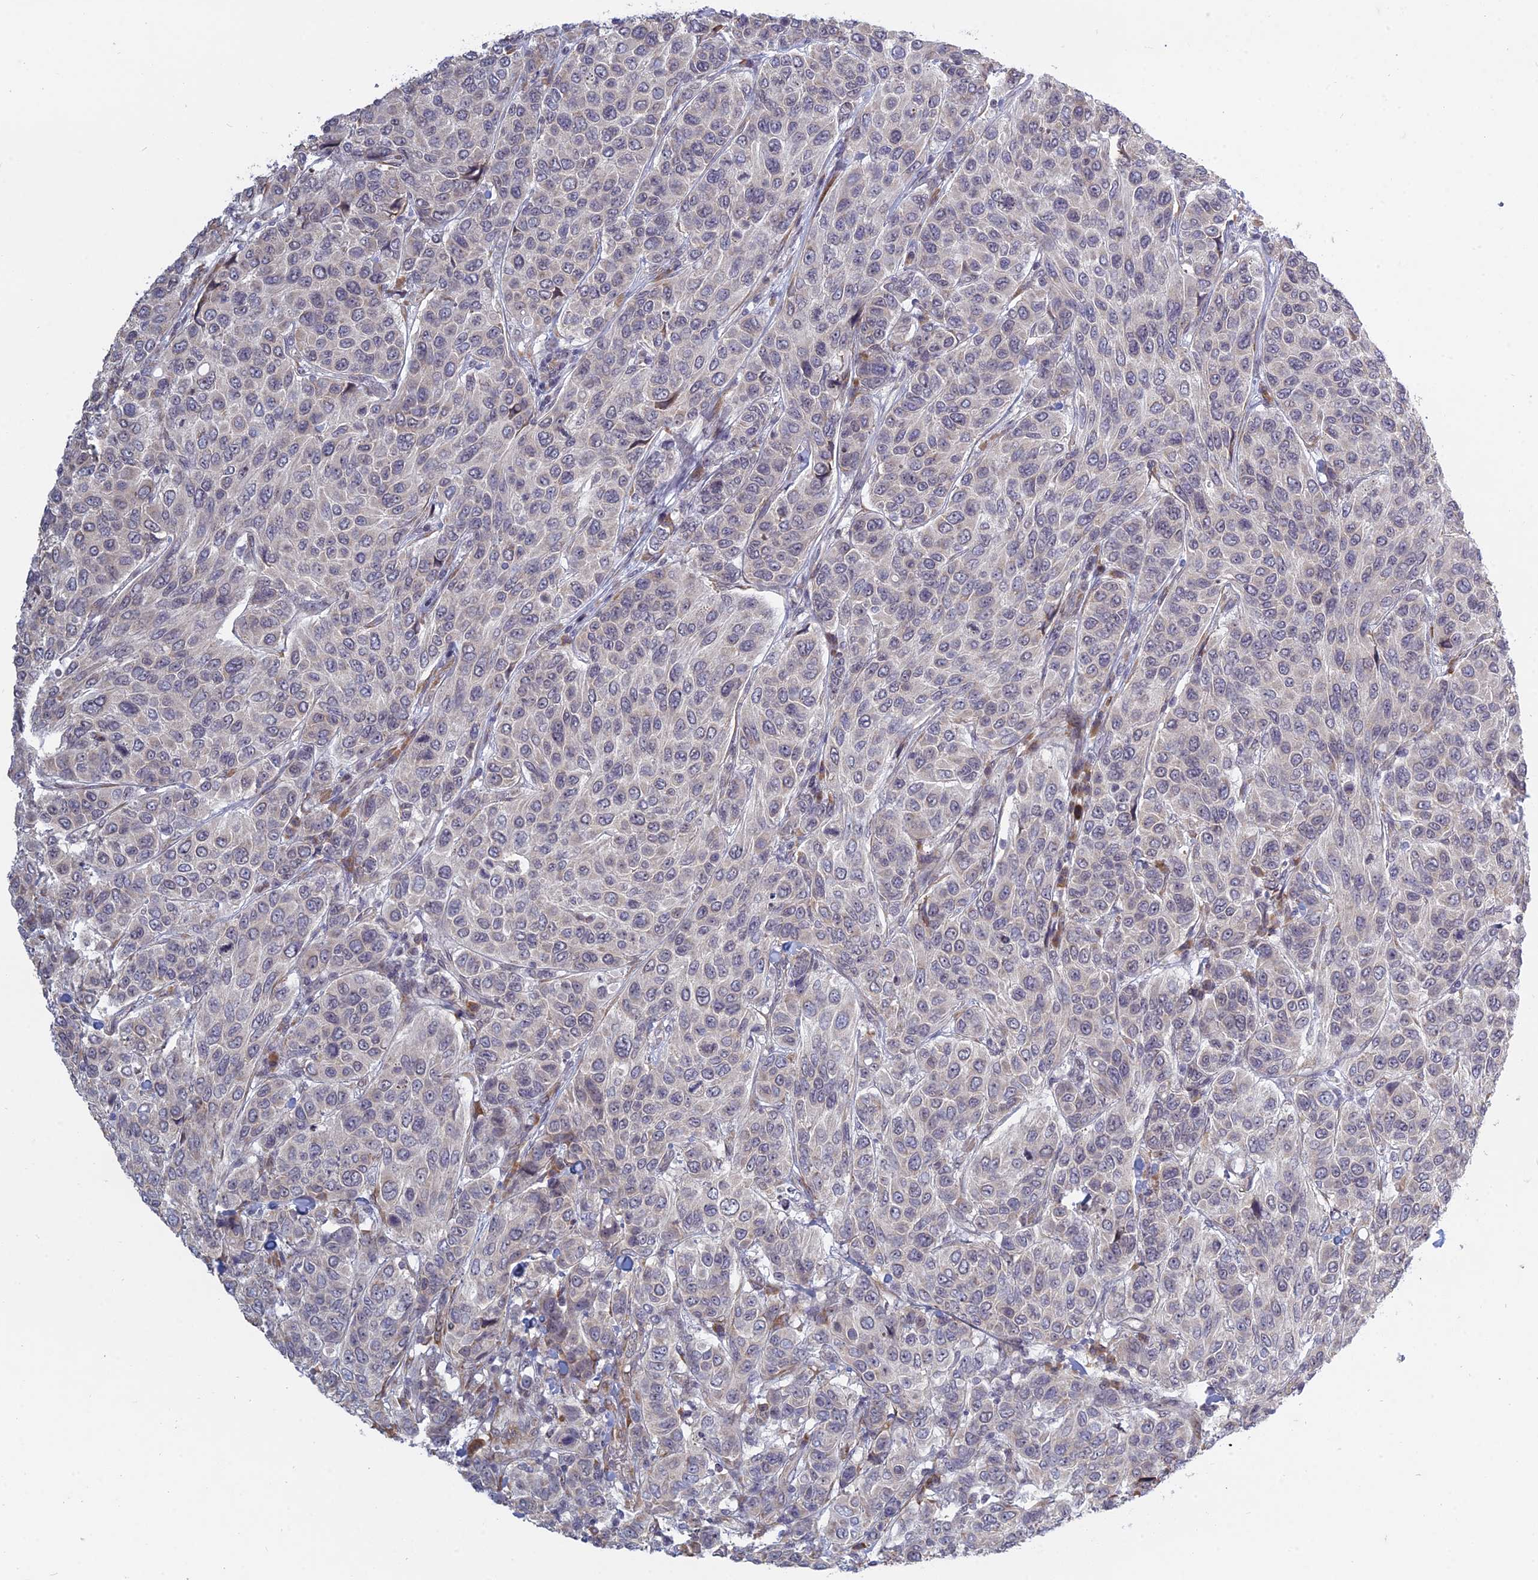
{"staining": {"intensity": "negative", "quantity": "none", "location": "none"}, "tissue": "breast cancer", "cell_type": "Tumor cells", "image_type": "cancer", "snomed": [{"axis": "morphology", "description": "Duct carcinoma"}, {"axis": "topography", "description": "Breast"}], "caption": "The IHC photomicrograph has no significant staining in tumor cells of breast cancer (infiltrating ductal carcinoma) tissue.", "gene": "RPS19BP1", "patient": {"sex": "female", "age": 55}}